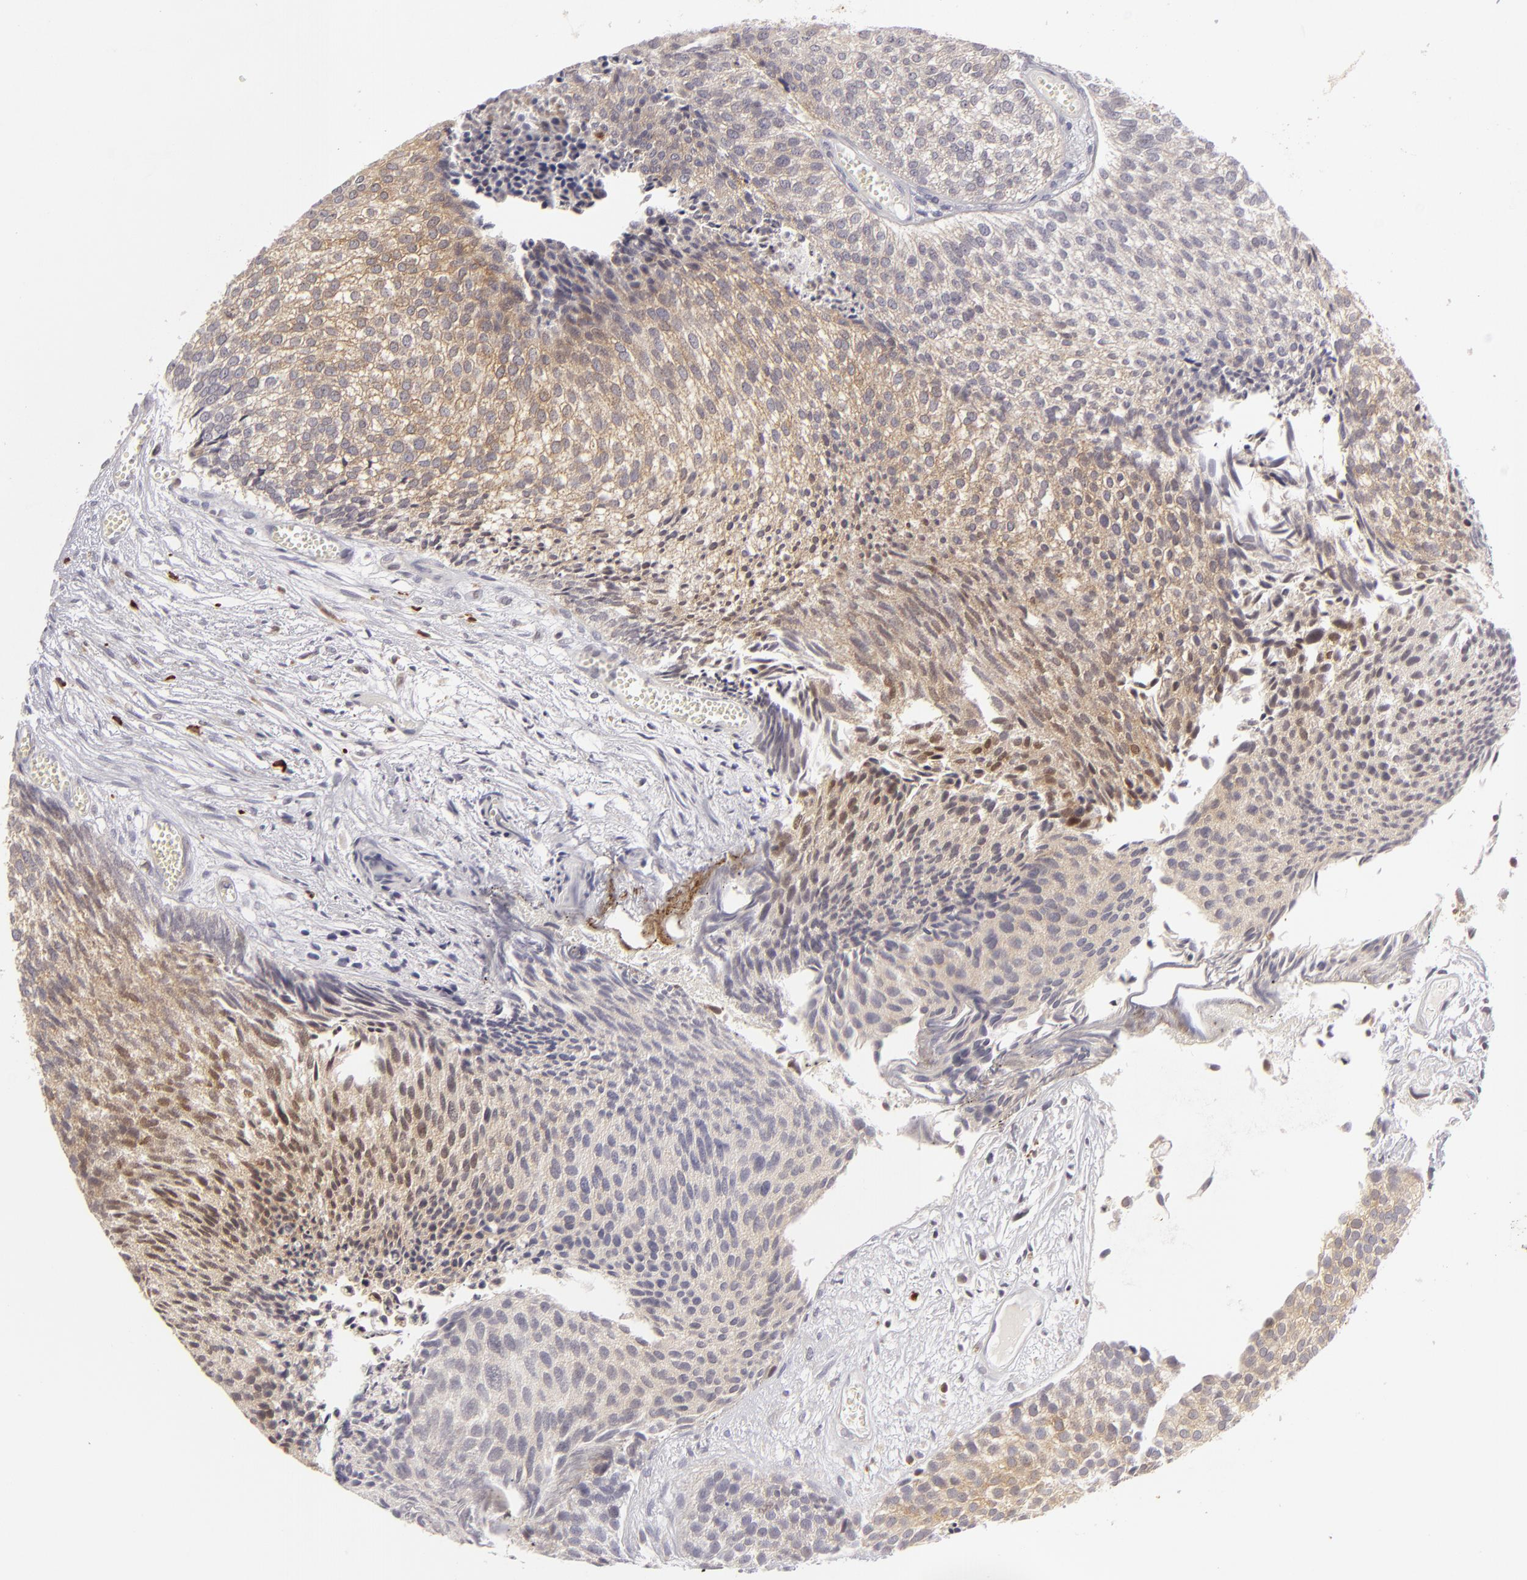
{"staining": {"intensity": "moderate", "quantity": ">75%", "location": "cytoplasmic/membranous"}, "tissue": "urothelial cancer", "cell_type": "Tumor cells", "image_type": "cancer", "snomed": [{"axis": "morphology", "description": "Urothelial carcinoma, Low grade"}, {"axis": "topography", "description": "Urinary bladder"}], "caption": "IHC histopathology image of low-grade urothelial carcinoma stained for a protein (brown), which demonstrates medium levels of moderate cytoplasmic/membranous staining in about >75% of tumor cells.", "gene": "APOBEC3G", "patient": {"sex": "male", "age": 84}}